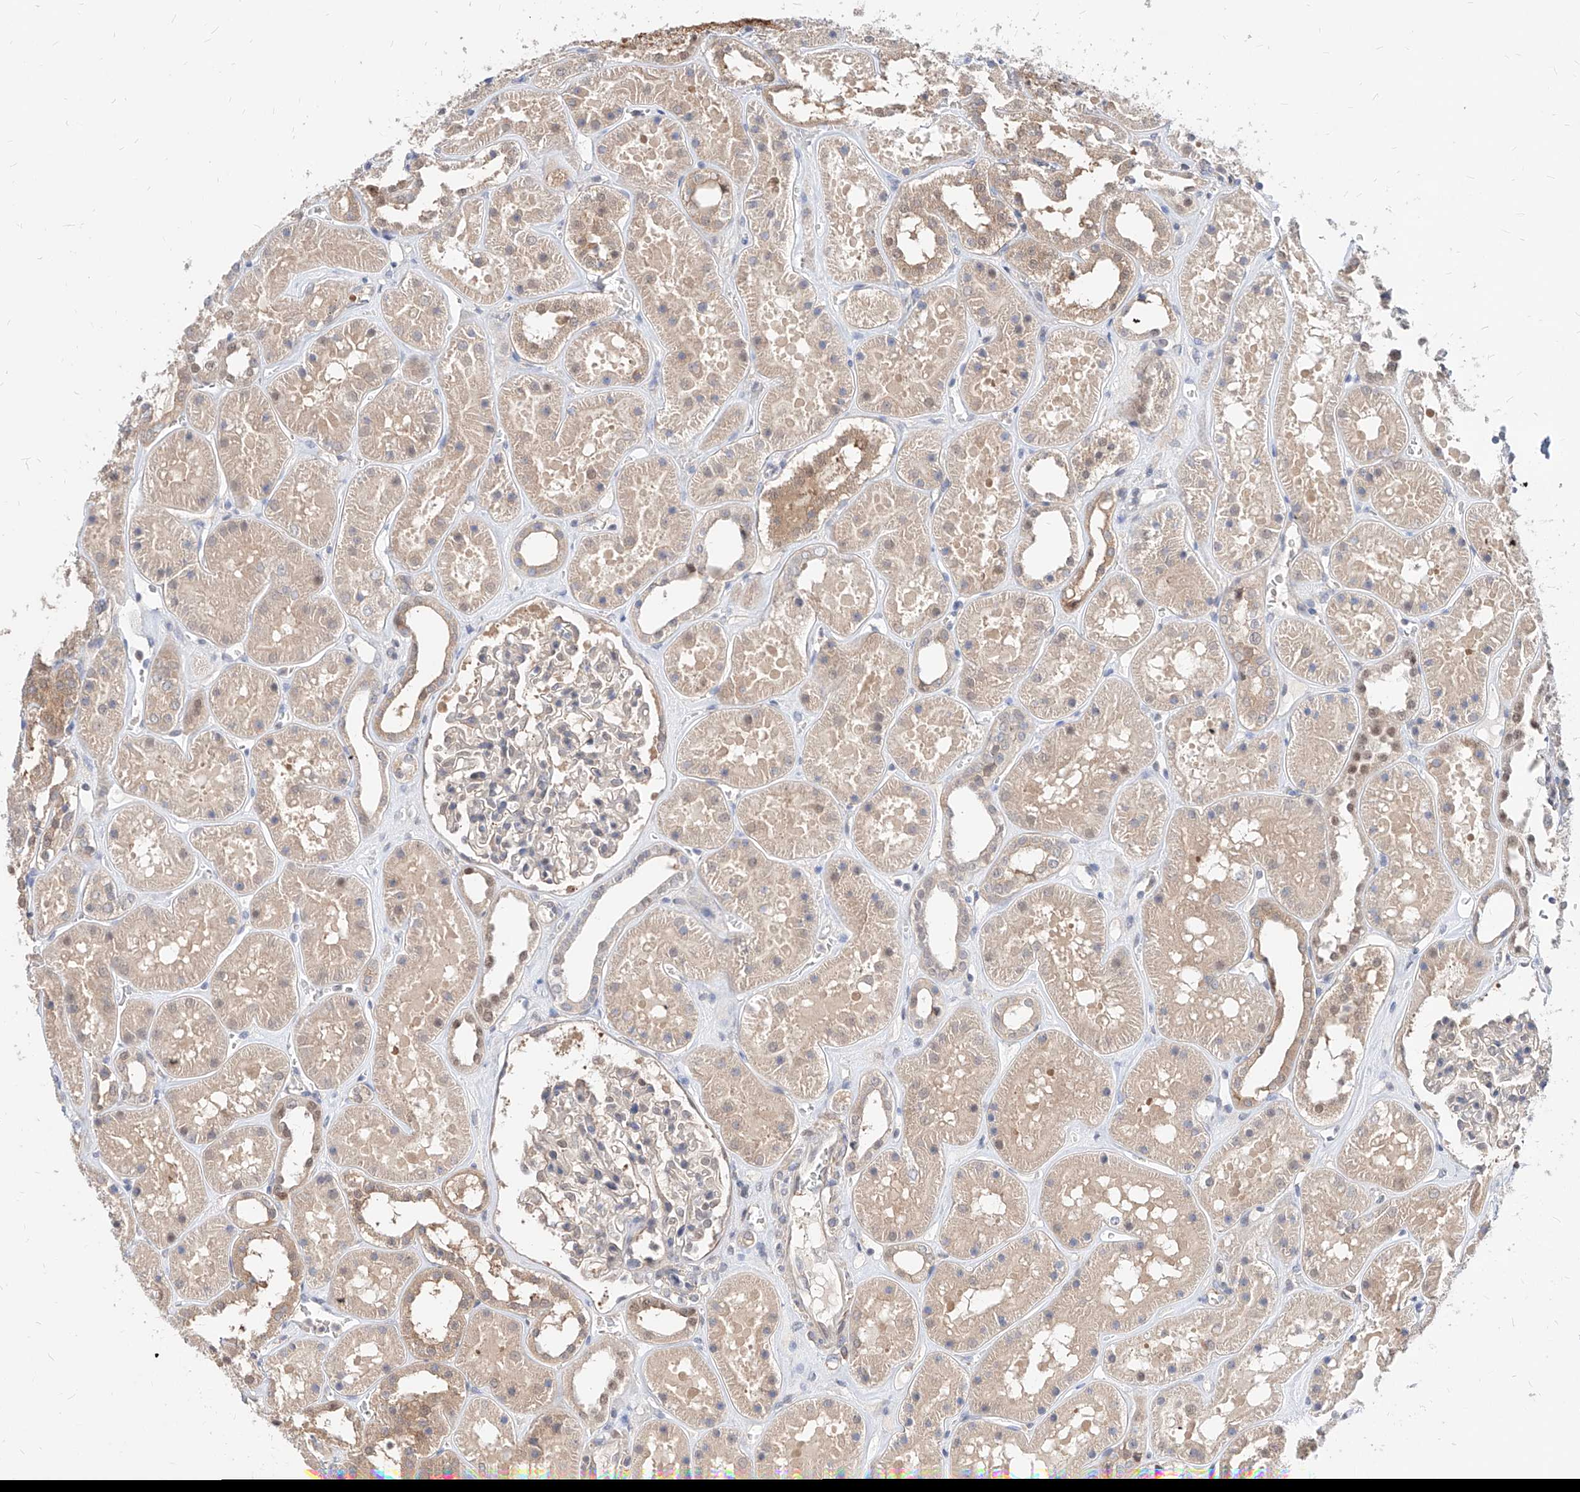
{"staining": {"intensity": "moderate", "quantity": "<25%", "location": "cytoplasmic/membranous"}, "tissue": "kidney", "cell_type": "Cells in glomeruli", "image_type": "normal", "snomed": [{"axis": "morphology", "description": "Normal tissue, NOS"}, {"axis": "topography", "description": "Kidney"}], "caption": "Protein expression by immunohistochemistry reveals moderate cytoplasmic/membranous positivity in approximately <25% of cells in glomeruli in unremarkable kidney. Using DAB (brown) and hematoxylin (blue) stains, captured at high magnification using brightfield microscopy.", "gene": "TSNAX", "patient": {"sex": "female", "age": 41}}